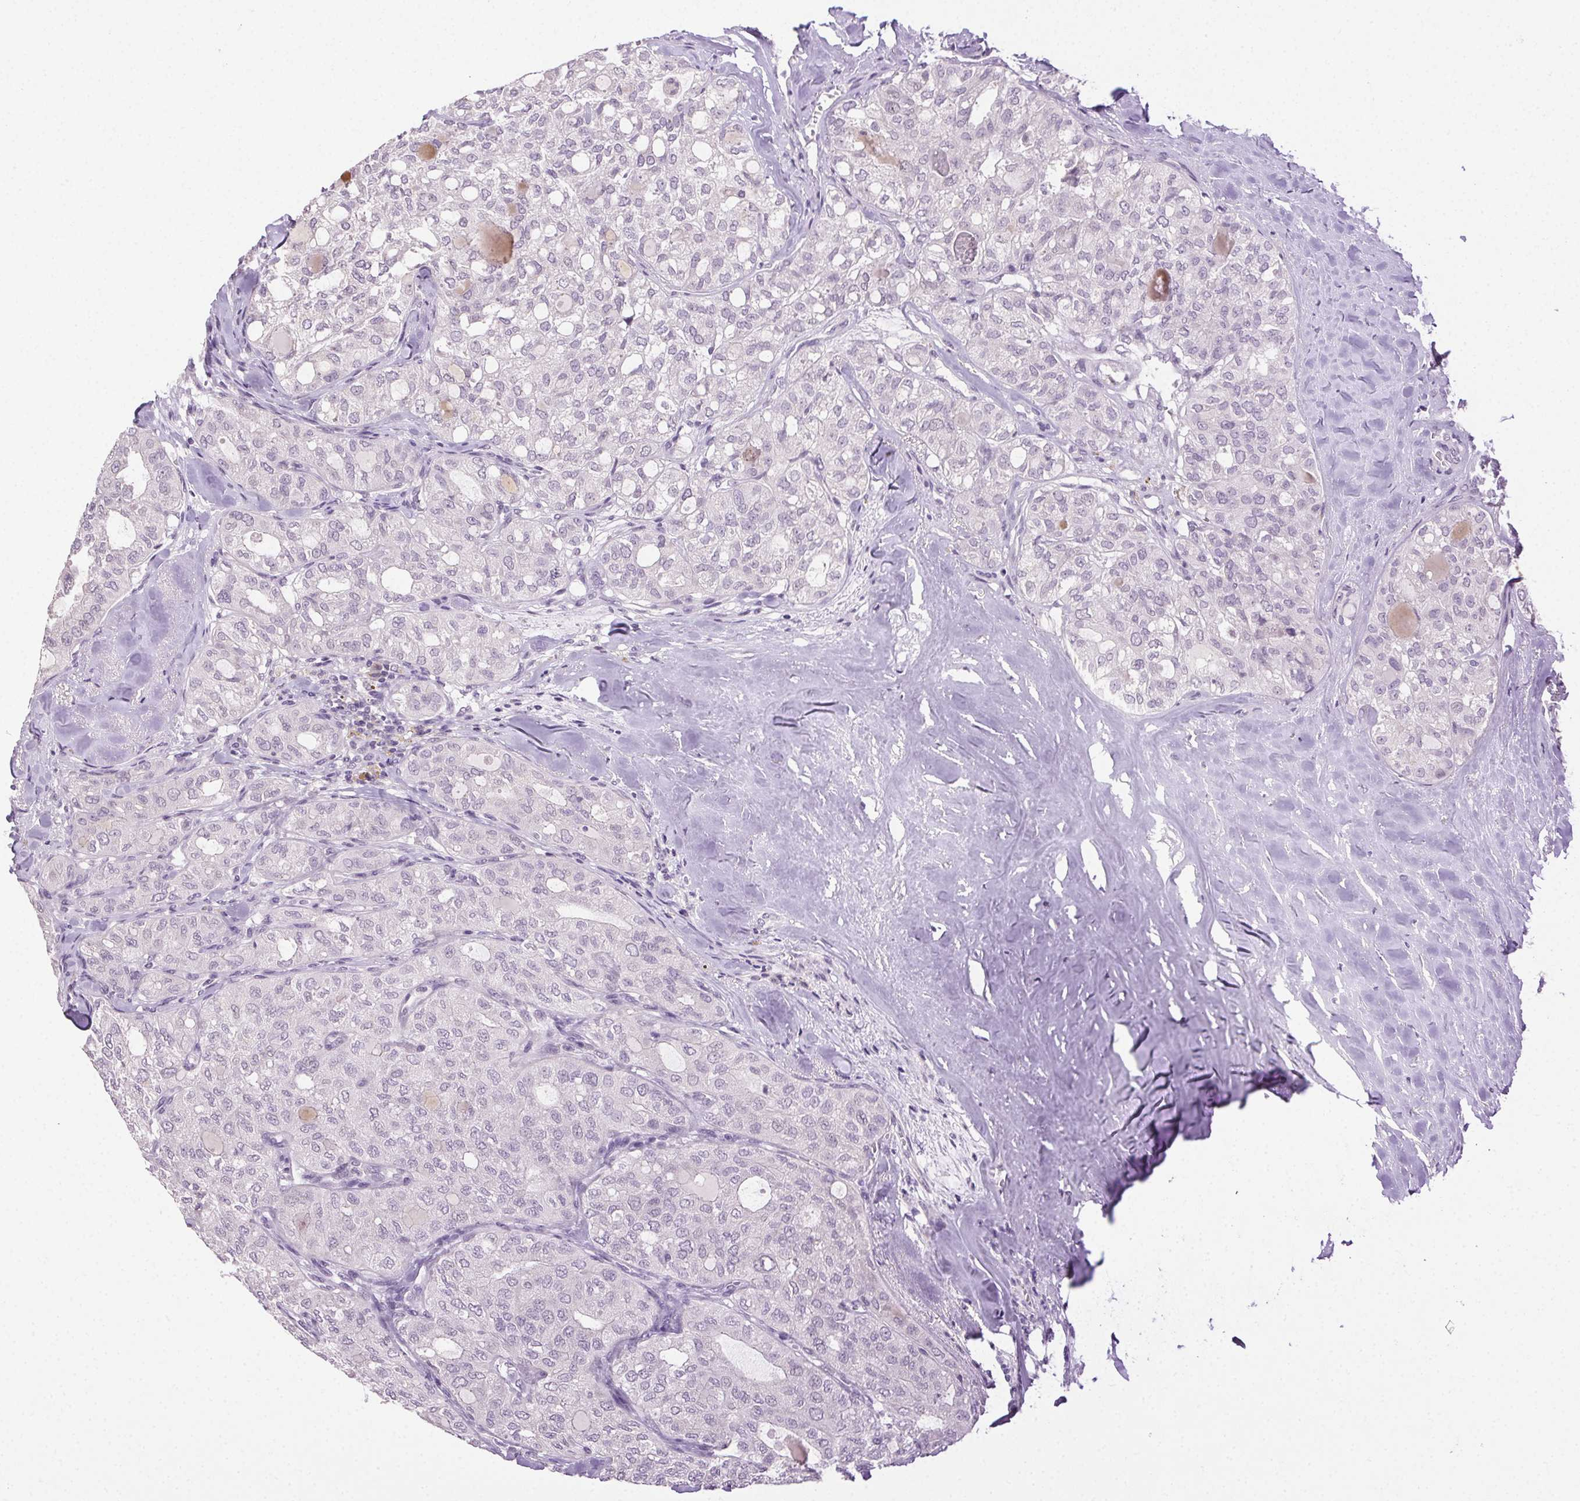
{"staining": {"intensity": "negative", "quantity": "none", "location": "none"}, "tissue": "thyroid cancer", "cell_type": "Tumor cells", "image_type": "cancer", "snomed": [{"axis": "morphology", "description": "Follicular adenoma carcinoma, NOS"}, {"axis": "topography", "description": "Thyroid gland"}], "caption": "This image is of thyroid cancer (follicular adenoma carcinoma) stained with immunohistochemistry to label a protein in brown with the nuclei are counter-stained blue. There is no staining in tumor cells.", "gene": "CLDN10", "patient": {"sex": "male", "age": 75}}